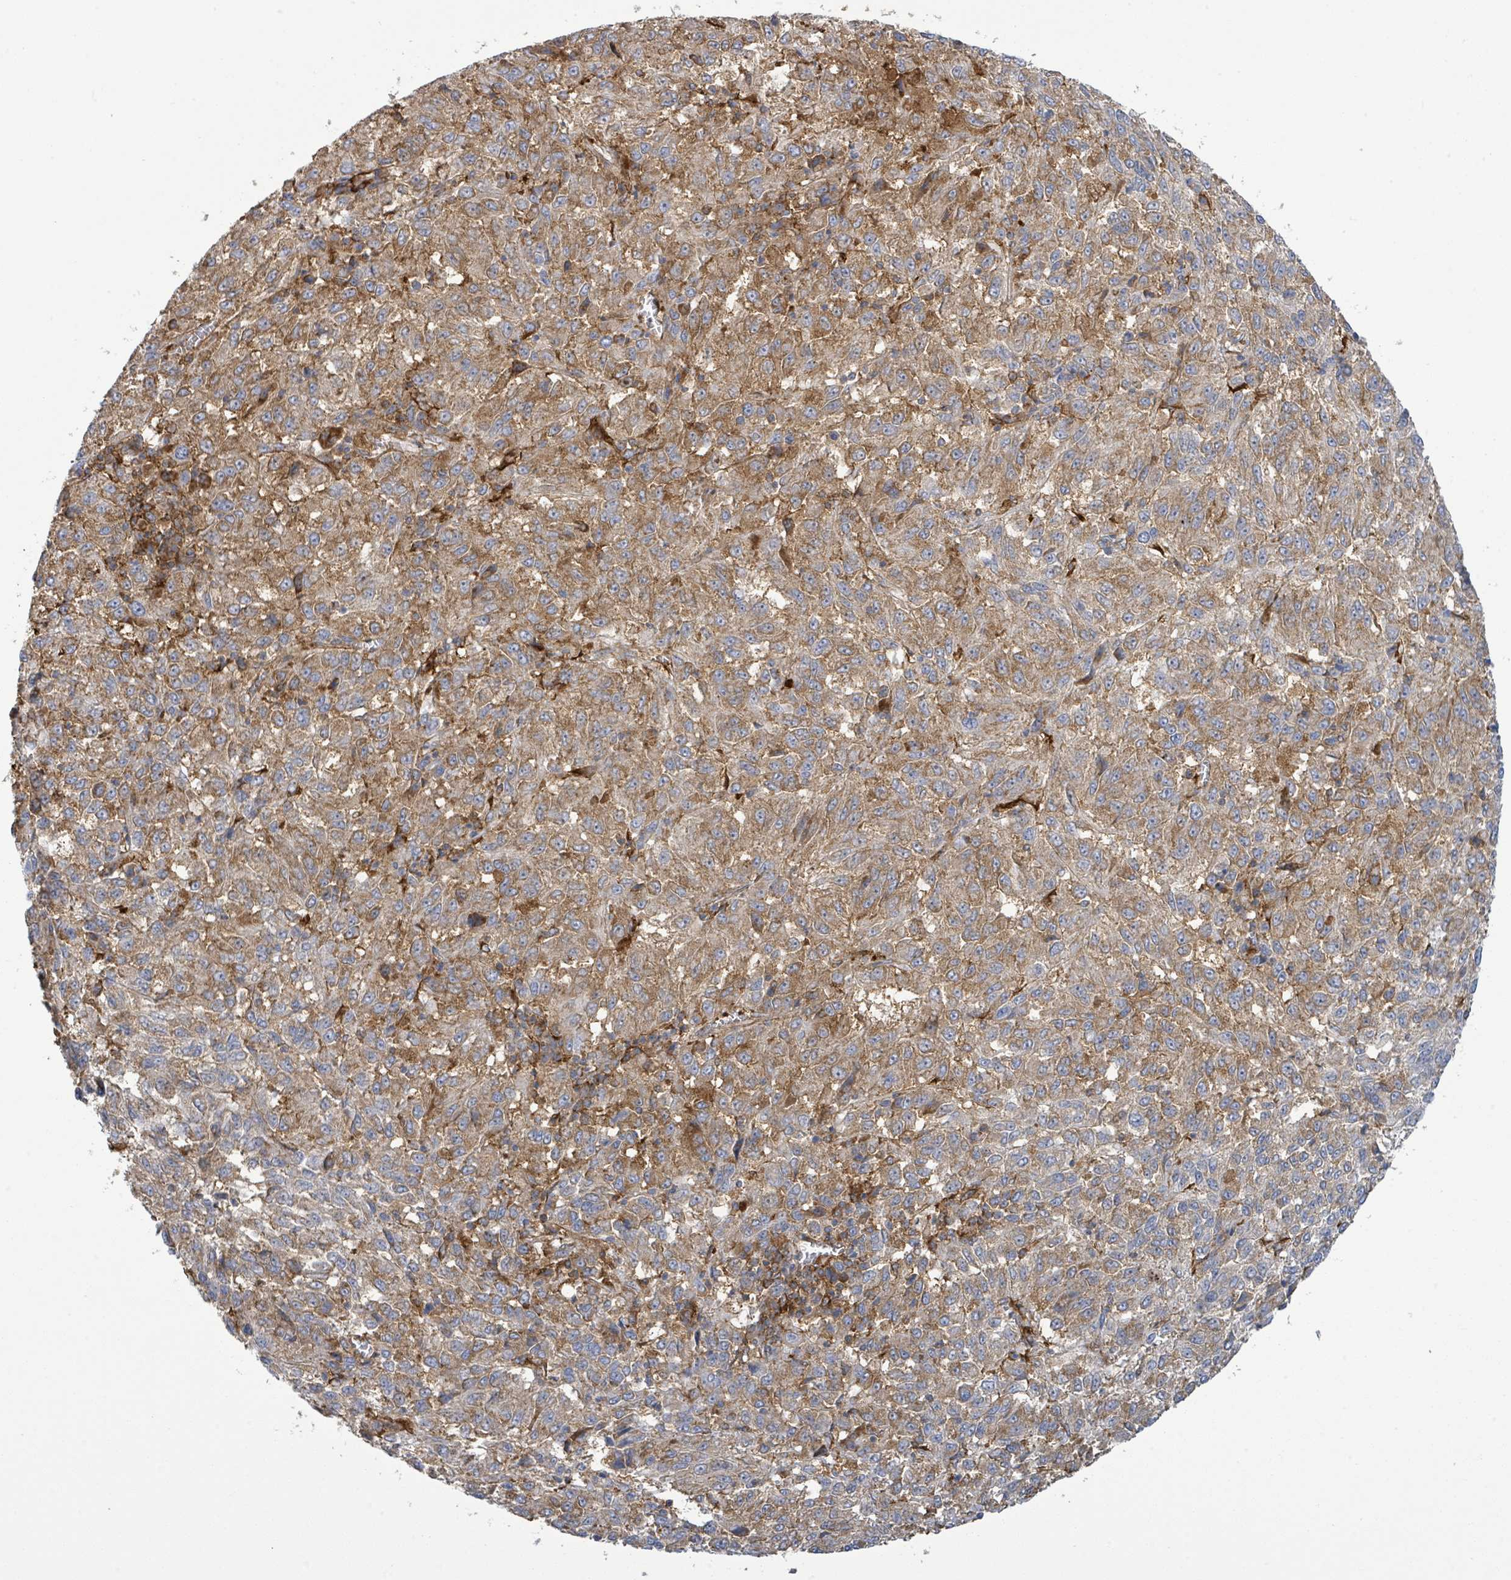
{"staining": {"intensity": "moderate", "quantity": ">75%", "location": "cytoplasmic/membranous"}, "tissue": "melanoma", "cell_type": "Tumor cells", "image_type": "cancer", "snomed": [{"axis": "morphology", "description": "Malignant melanoma, Metastatic site"}, {"axis": "topography", "description": "Lung"}], "caption": "Moderate cytoplasmic/membranous expression is appreciated in about >75% of tumor cells in malignant melanoma (metastatic site).", "gene": "EGFL7", "patient": {"sex": "male", "age": 64}}